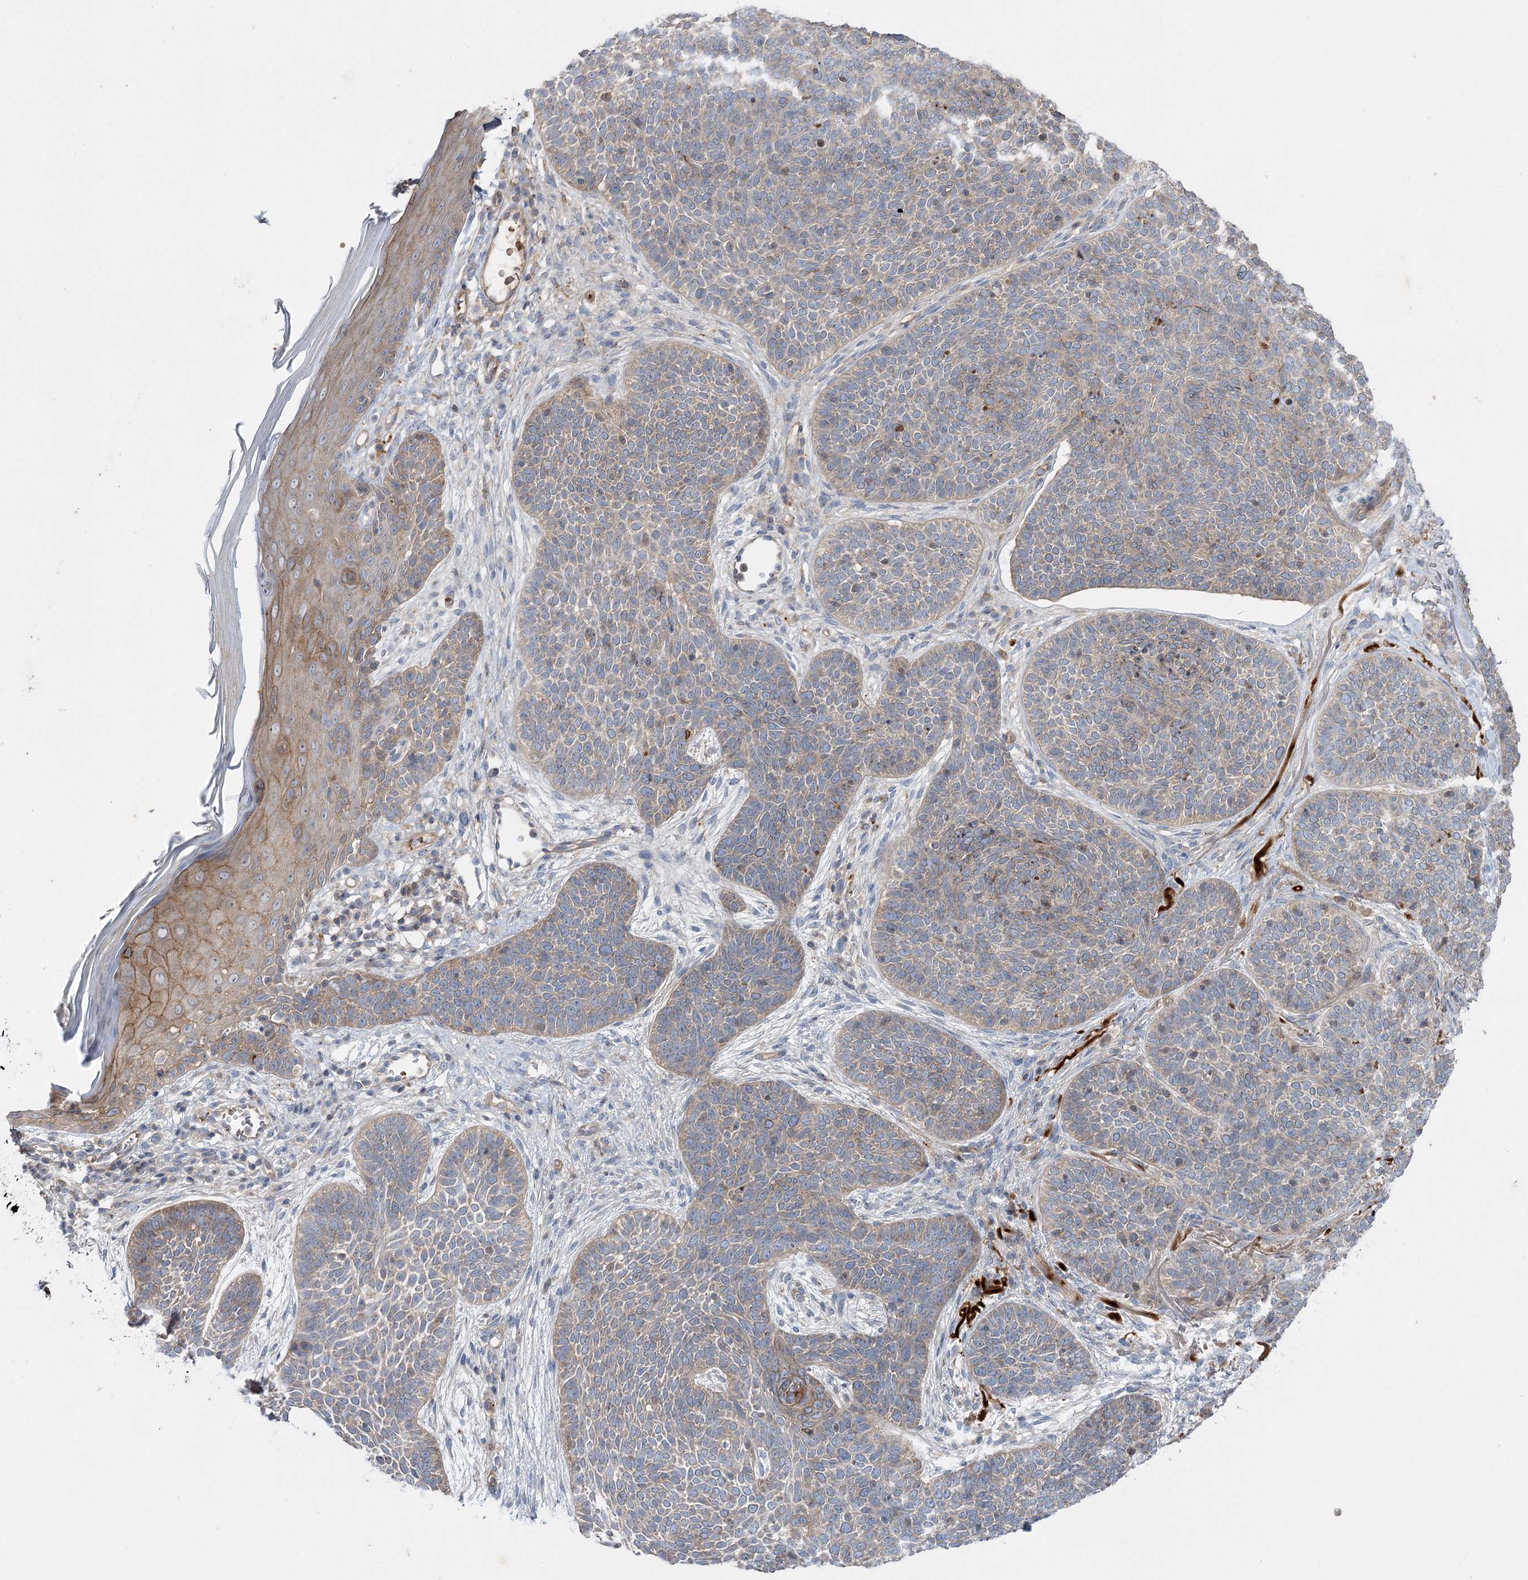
{"staining": {"intensity": "weak", "quantity": "25%-75%", "location": "cytoplasmic/membranous"}, "tissue": "skin cancer", "cell_type": "Tumor cells", "image_type": "cancer", "snomed": [{"axis": "morphology", "description": "Basal cell carcinoma"}, {"axis": "topography", "description": "Skin"}], "caption": "Protein staining of basal cell carcinoma (skin) tissue demonstrates weak cytoplasmic/membranous positivity in approximately 25%-75% of tumor cells. (DAB (3,3'-diaminobenzidine) = brown stain, brightfield microscopy at high magnification).", "gene": "KIAA0825", "patient": {"sex": "male", "age": 85}}